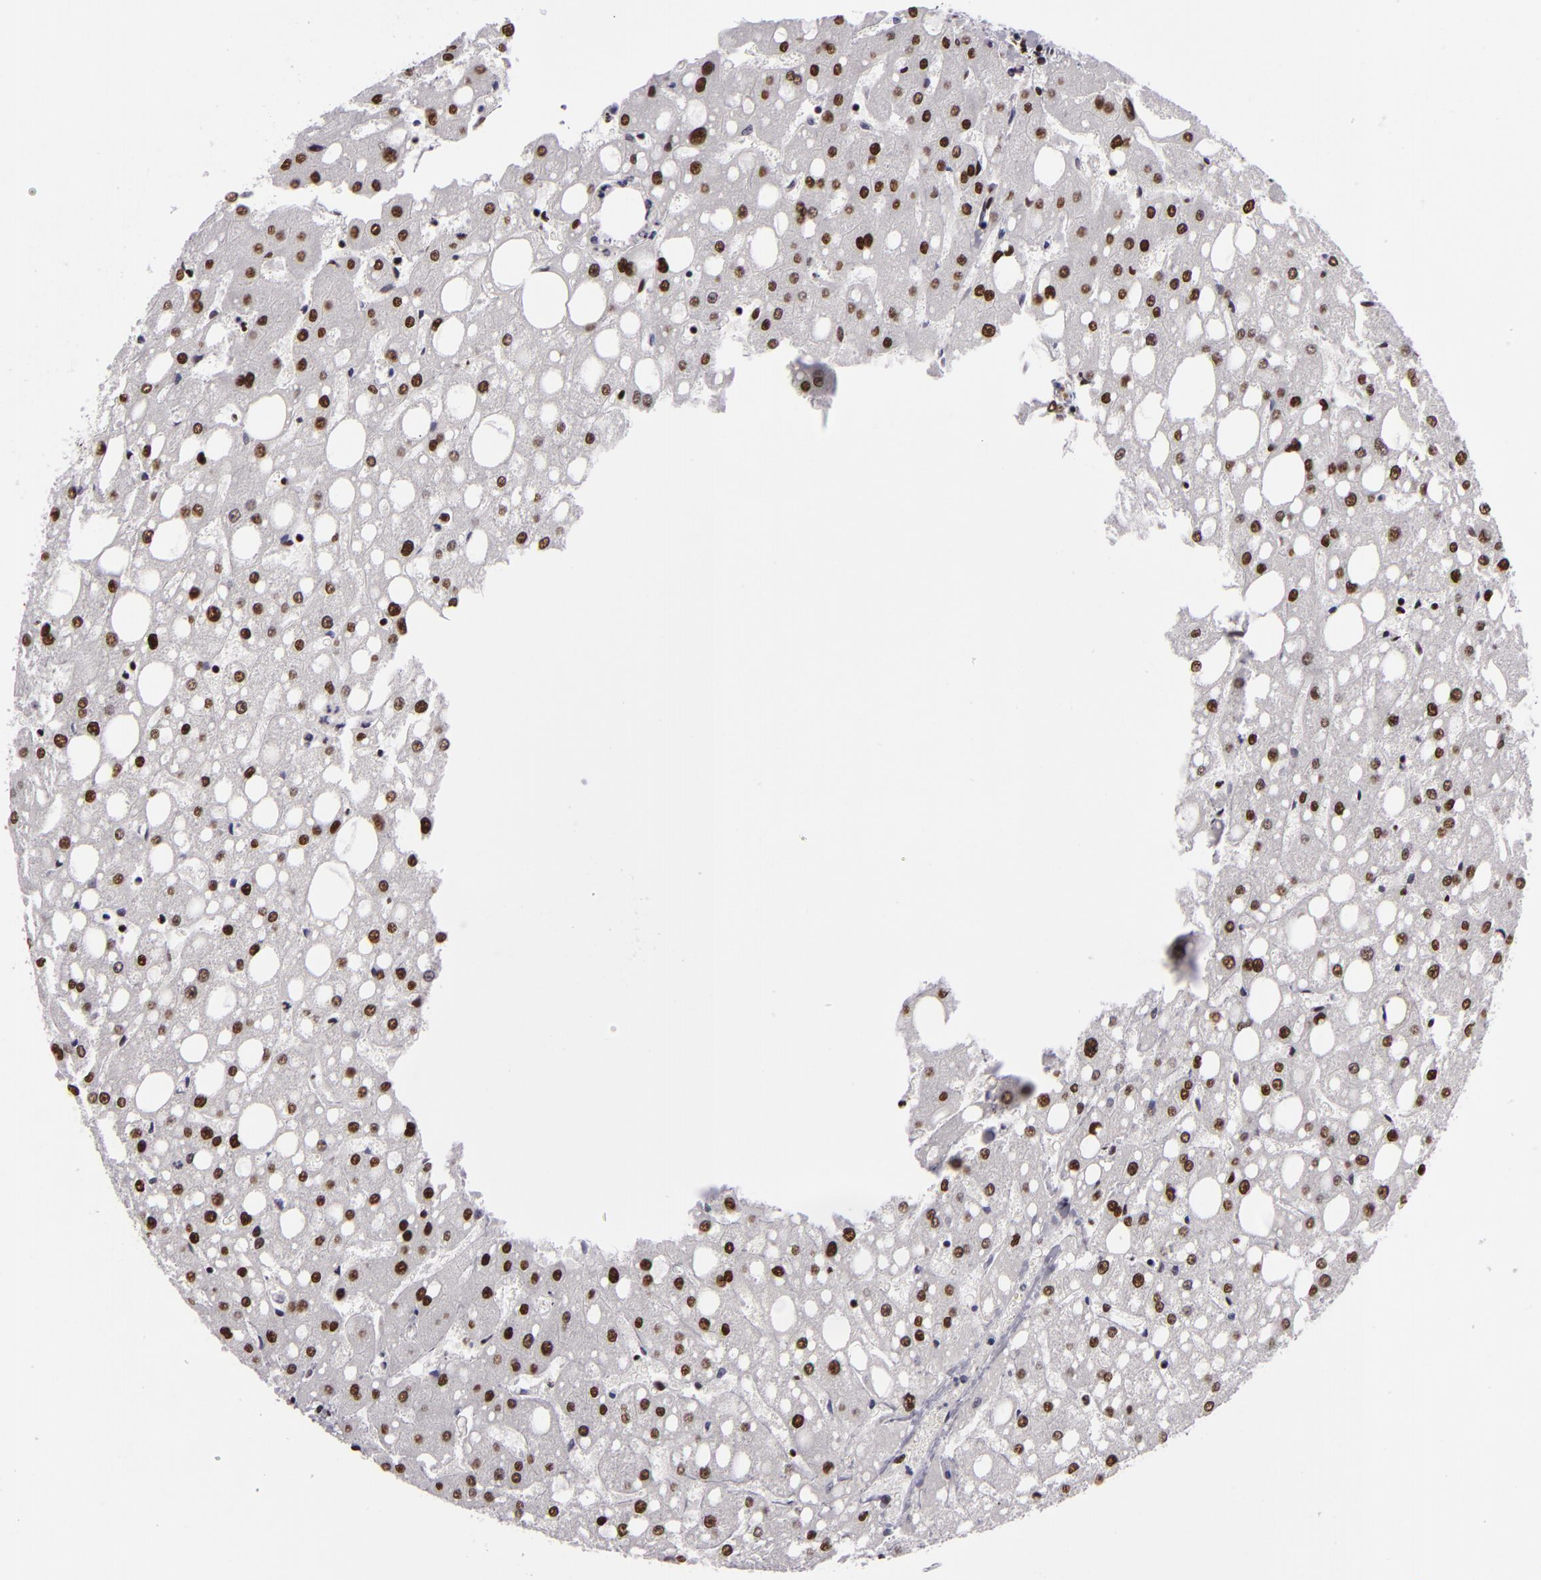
{"staining": {"intensity": "moderate", "quantity": ">75%", "location": "nuclear"}, "tissue": "liver", "cell_type": "Cholangiocytes", "image_type": "normal", "snomed": [{"axis": "morphology", "description": "Normal tissue, NOS"}, {"axis": "topography", "description": "Liver"}], "caption": "Liver was stained to show a protein in brown. There is medium levels of moderate nuclear staining in approximately >75% of cholangiocytes. Nuclei are stained in blue.", "gene": "SAFB", "patient": {"sex": "male", "age": 49}}